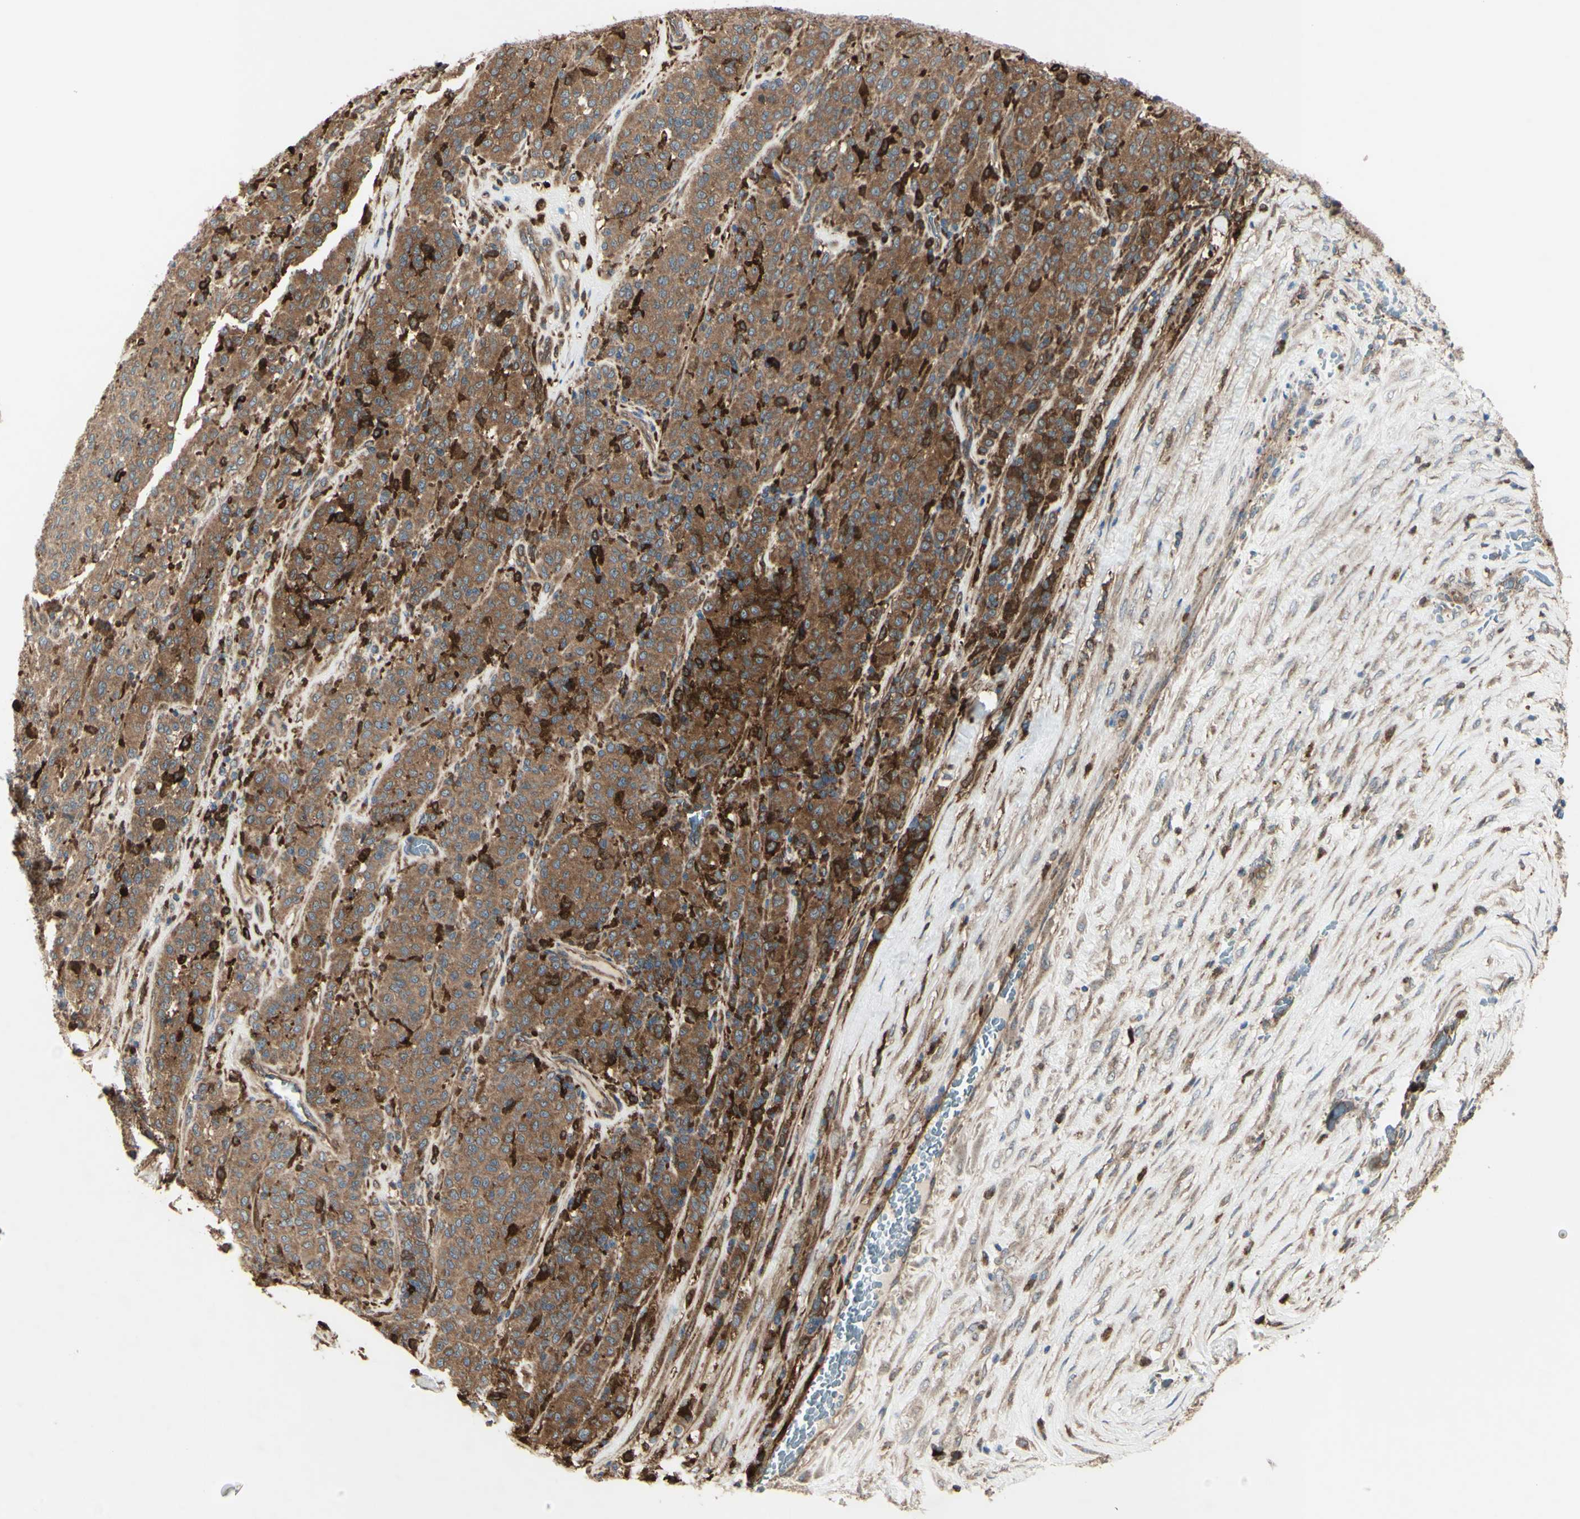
{"staining": {"intensity": "moderate", "quantity": ">75%", "location": "cytoplasmic/membranous"}, "tissue": "melanoma", "cell_type": "Tumor cells", "image_type": "cancer", "snomed": [{"axis": "morphology", "description": "Malignant melanoma, Metastatic site"}, {"axis": "topography", "description": "Pancreas"}], "caption": "Melanoma tissue reveals moderate cytoplasmic/membranous positivity in approximately >75% of tumor cells (DAB IHC, brown staining for protein, blue staining for nuclei).", "gene": "IGSF9B", "patient": {"sex": "female", "age": 30}}